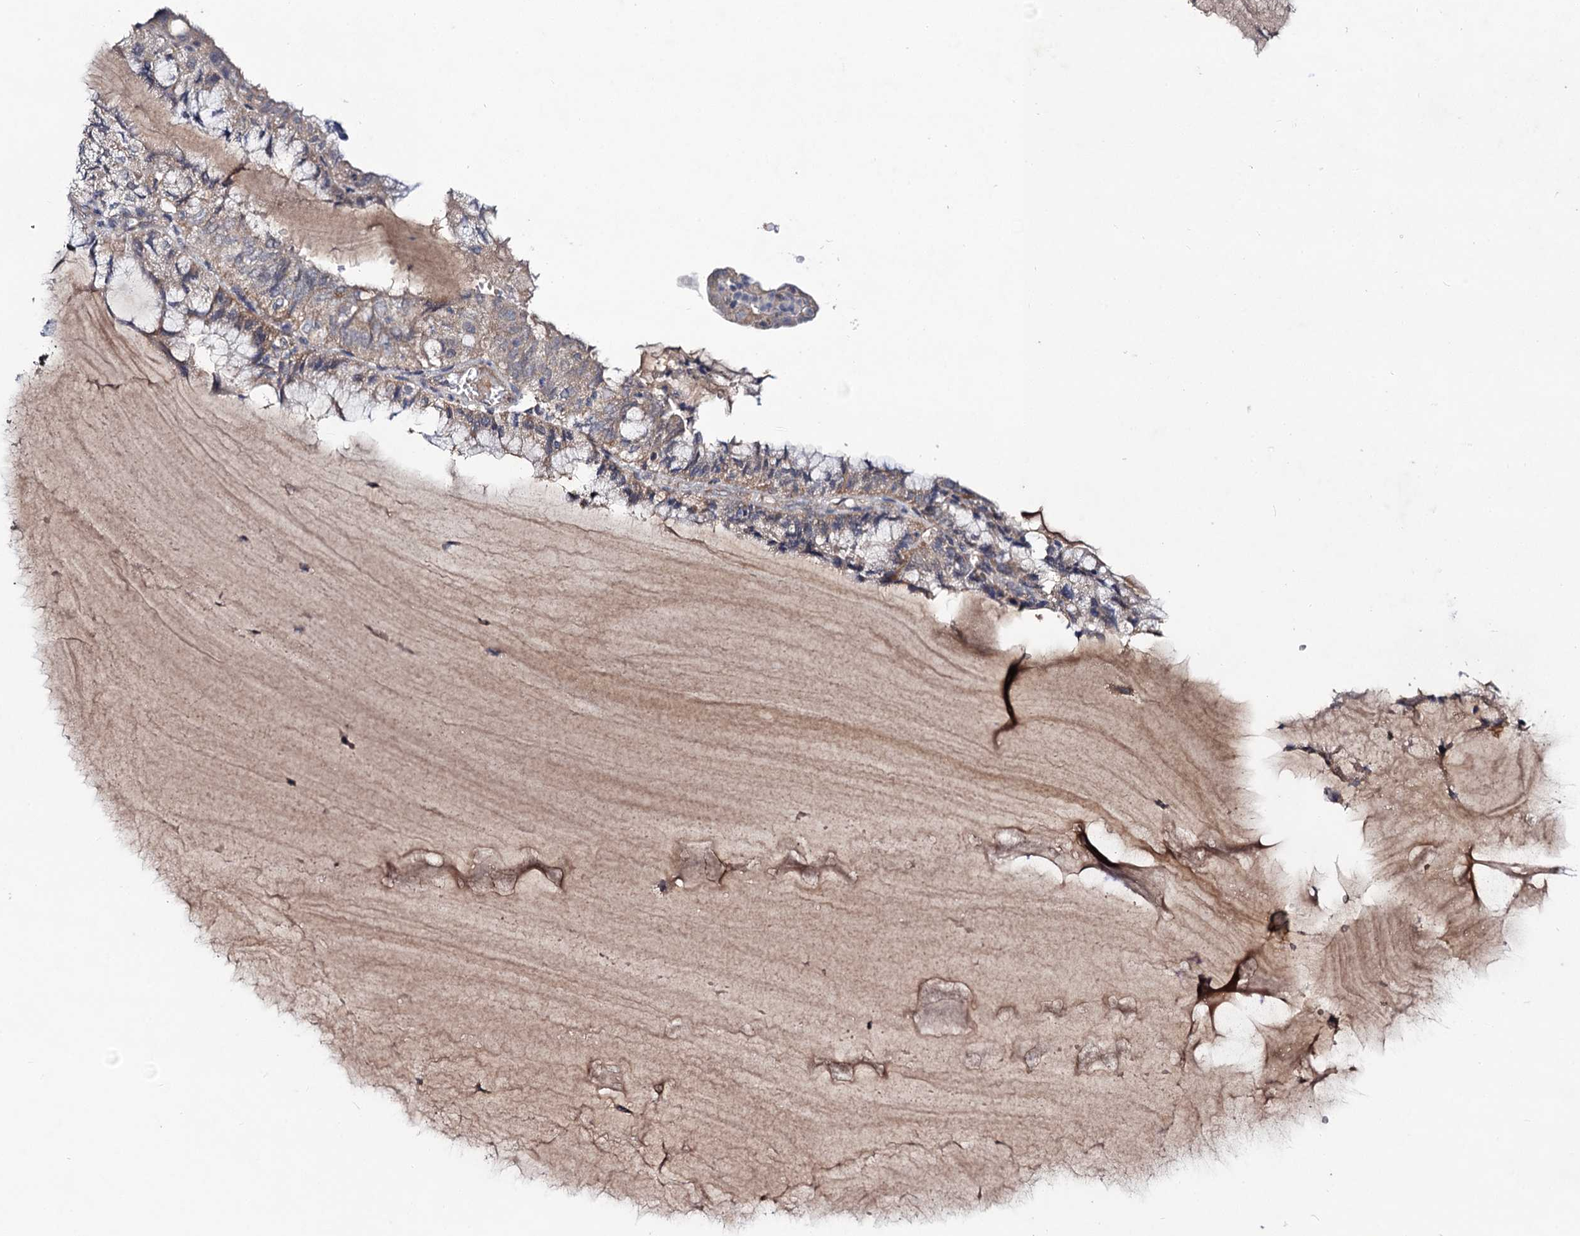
{"staining": {"intensity": "weak", "quantity": "25%-75%", "location": "cytoplasmic/membranous"}, "tissue": "endometrial cancer", "cell_type": "Tumor cells", "image_type": "cancer", "snomed": [{"axis": "morphology", "description": "Adenocarcinoma, NOS"}, {"axis": "topography", "description": "Endometrium"}], "caption": "Immunohistochemical staining of human adenocarcinoma (endometrial) demonstrates weak cytoplasmic/membranous protein expression in approximately 25%-75% of tumor cells. The staining is performed using DAB brown chromogen to label protein expression. The nuclei are counter-stained blue using hematoxylin.", "gene": "VPS37D", "patient": {"sex": "female", "age": 81}}